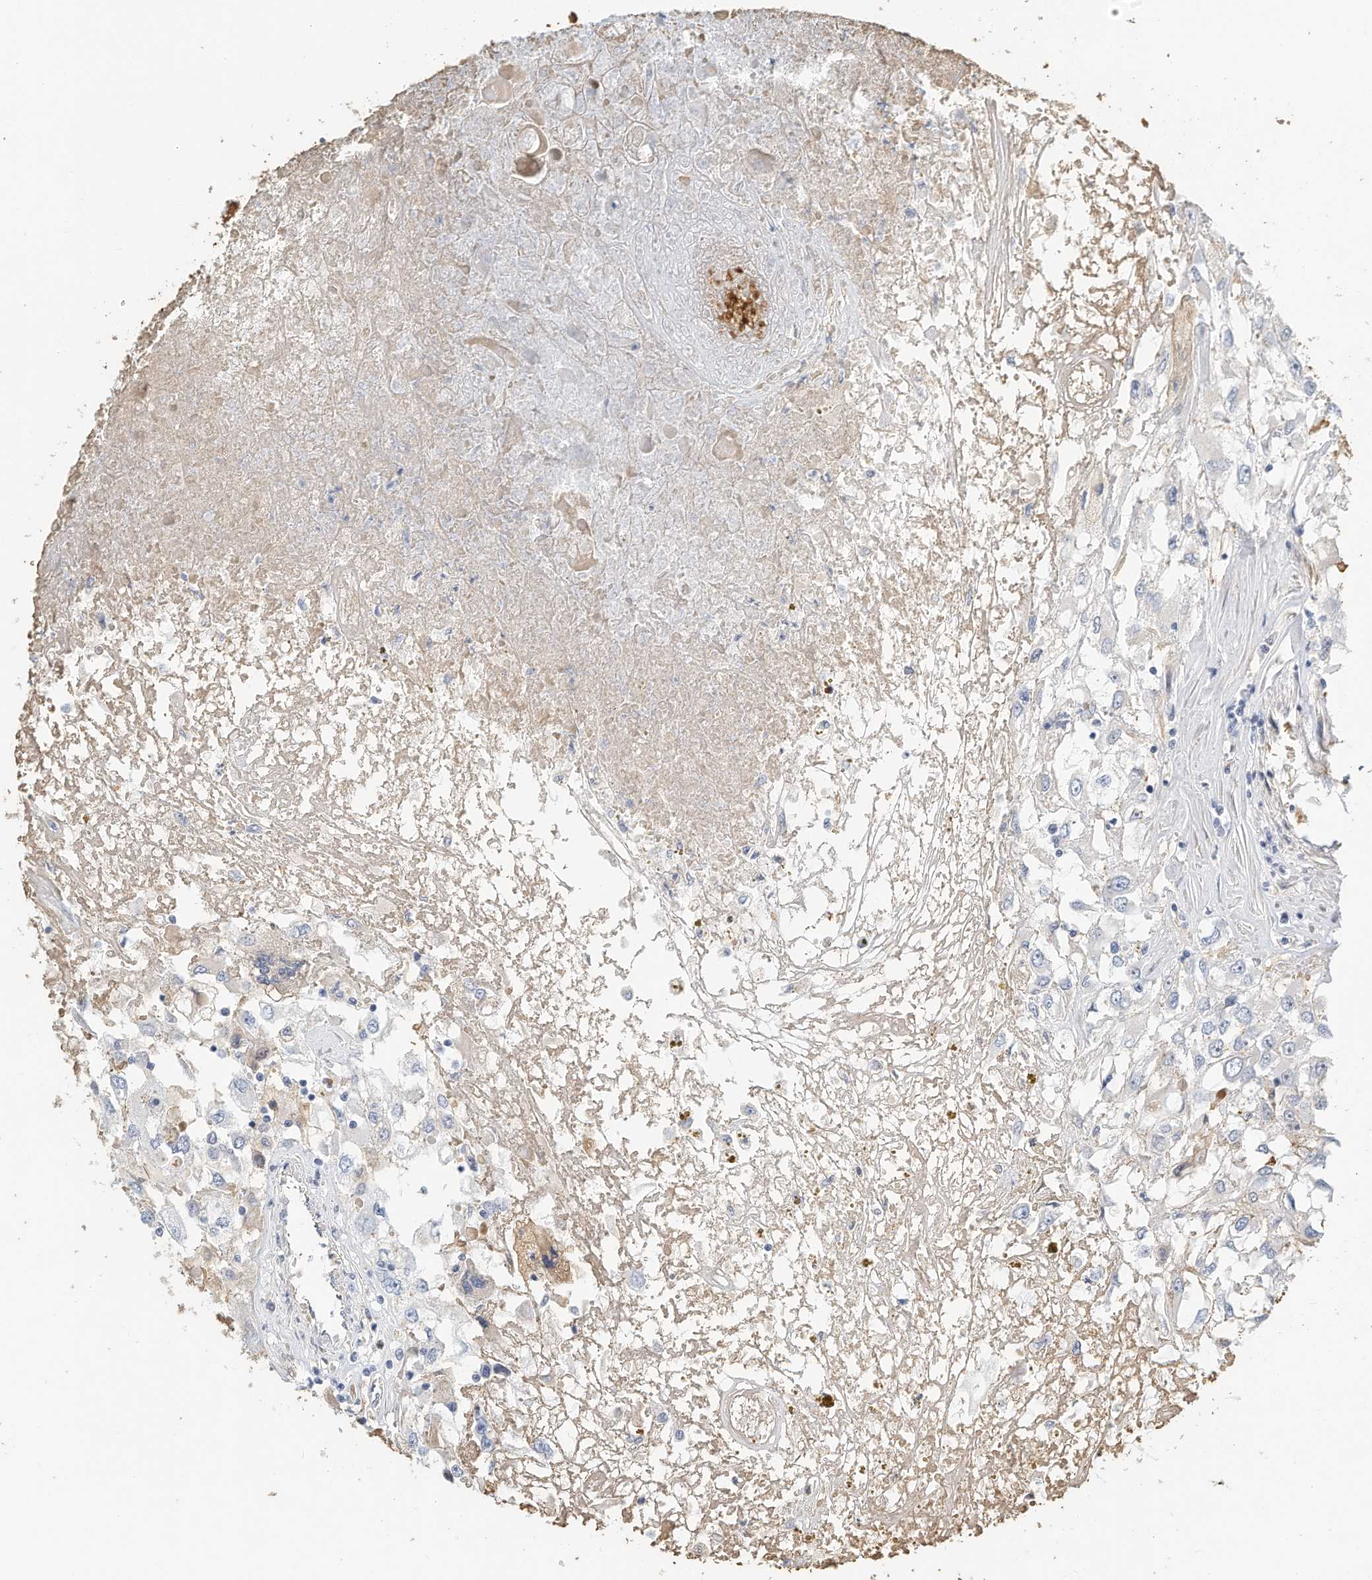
{"staining": {"intensity": "negative", "quantity": "none", "location": "none"}, "tissue": "renal cancer", "cell_type": "Tumor cells", "image_type": "cancer", "snomed": [{"axis": "morphology", "description": "Adenocarcinoma, NOS"}, {"axis": "topography", "description": "Kidney"}], "caption": "There is no significant expression in tumor cells of renal adenocarcinoma. Brightfield microscopy of IHC stained with DAB (brown) and hematoxylin (blue), captured at high magnification.", "gene": "RCAN3", "patient": {"sex": "female", "age": 52}}